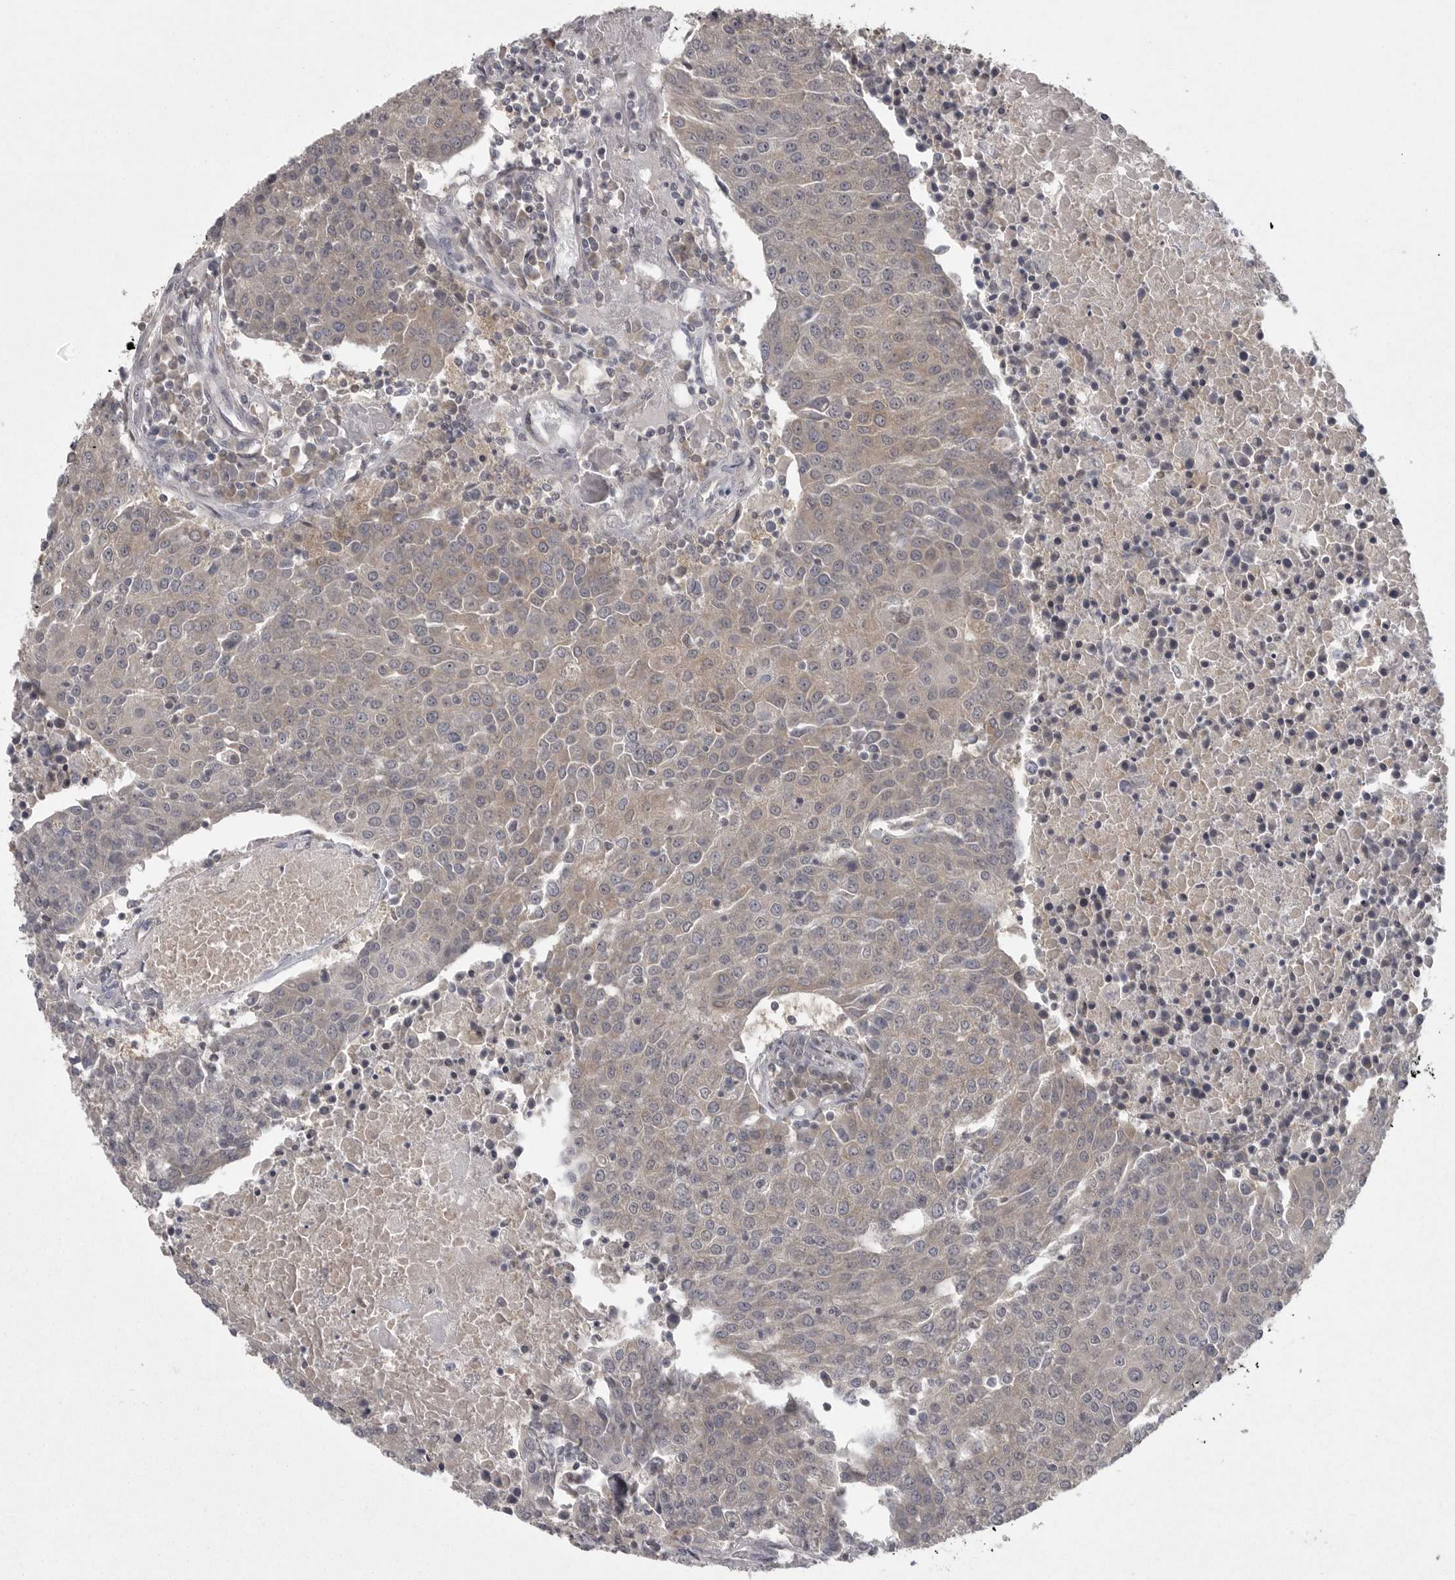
{"staining": {"intensity": "weak", "quantity": "<25%", "location": "cytoplasmic/membranous"}, "tissue": "urothelial cancer", "cell_type": "Tumor cells", "image_type": "cancer", "snomed": [{"axis": "morphology", "description": "Urothelial carcinoma, High grade"}, {"axis": "topography", "description": "Urinary bladder"}], "caption": "The image reveals no significant staining in tumor cells of urothelial cancer. (Immunohistochemistry (ihc), brightfield microscopy, high magnification).", "gene": "PHF13", "patient": {"sex": "female", "age": 85}}